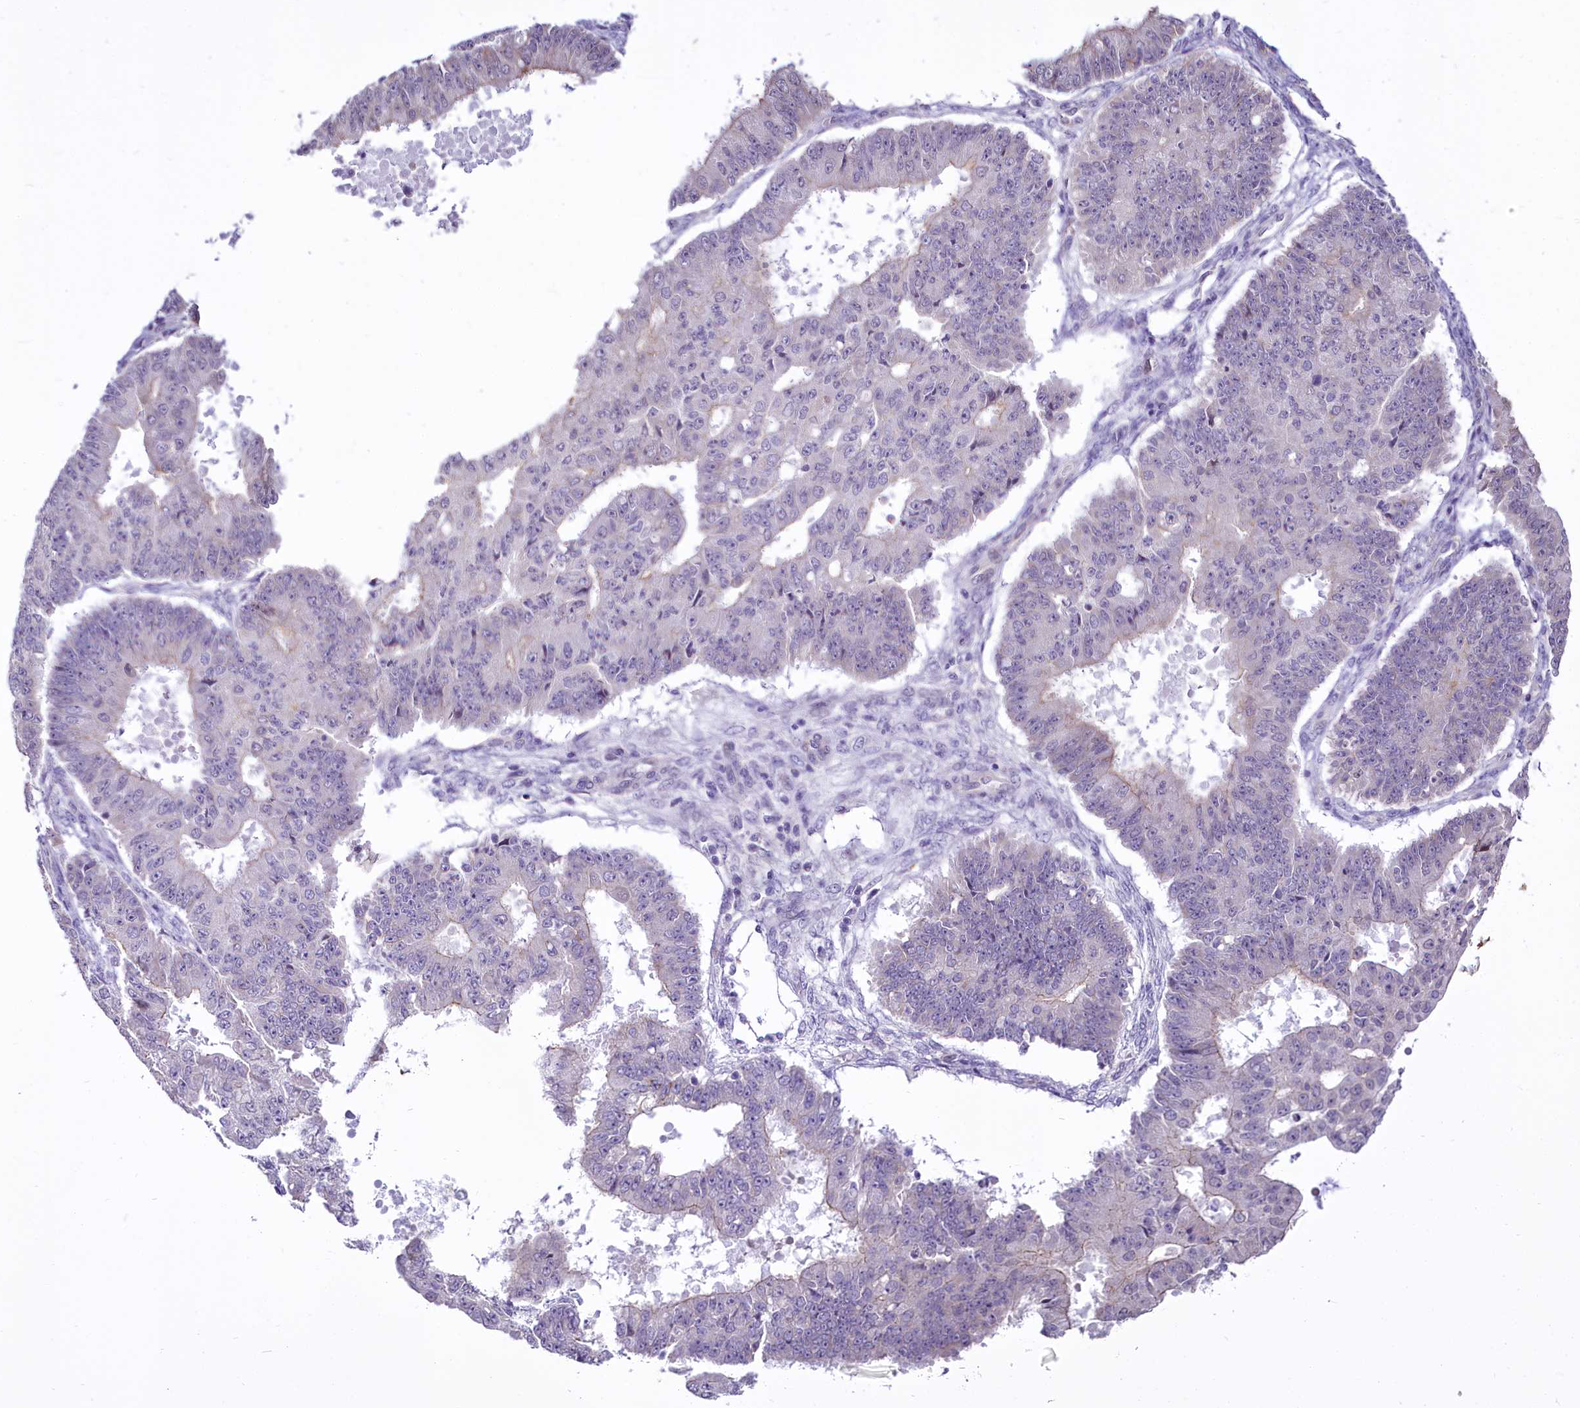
{"staining": {"intensity": "negative", "quantity": "none", "location": "none"}, "tissue": "ovarian cancer", "cell_type": "Tumor cells", "image_type": "cancer", "snomed": [{"axis": "morphology", "description": "Carcinoma, endometroid"}, {"axis": "topography", "description": "Appendix"}, {"axis": "topography", "description": "Ovary"}], "caption": "High magnification brightfield microscopy of ovarian endometroid carcinoma stained with DAB (3,3'-diaminobenzidine) (brown) and counterstained with hematoxylin (blue): tumor cells show no significant staining.", "gene": "BANK1", "patient": {"sex": "female", "age": 42}}